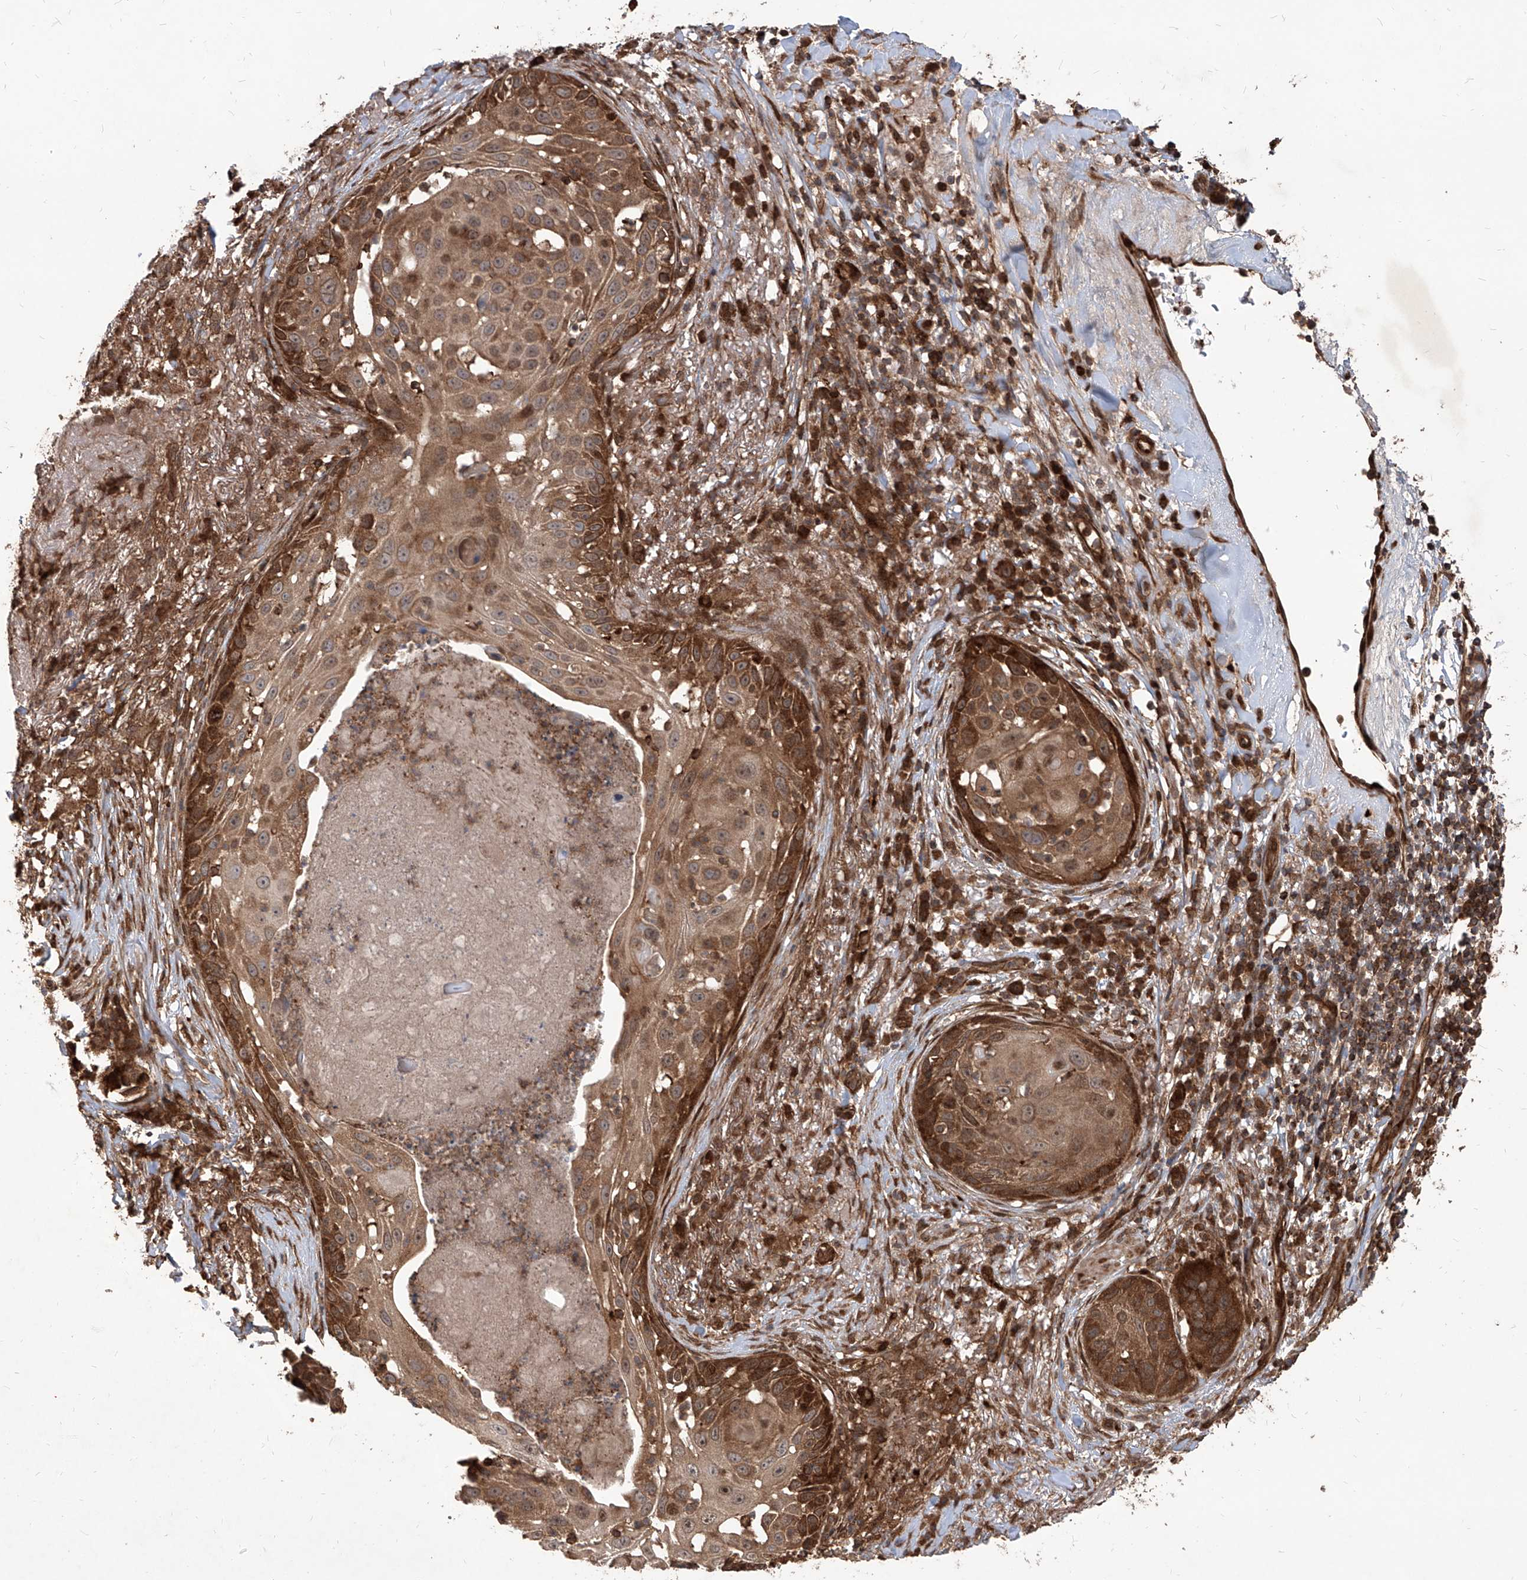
{"staining": {"intensity": "strong", "quantity": "25%-75%", "location": "cytoplasmic/membranous,nuclear"}, "tissue": "skin cancer", "cell_type": "Tumor cells", "image_type": "cancer", "snomed": [{"axis": "morphology", "description": "Squamous cell carcinoma, NOS"}, {"axis": "topography", "description": "Skin"}], "caption": "IHC of squamous cell carcinoma (skin) reveals high levels of strong cytoplasmic/membranous and nuclear expression in approximately 25%-75% of tumor cells.", "gene": "MAGED2", "patient": {"sex": "female", "age": 44}}